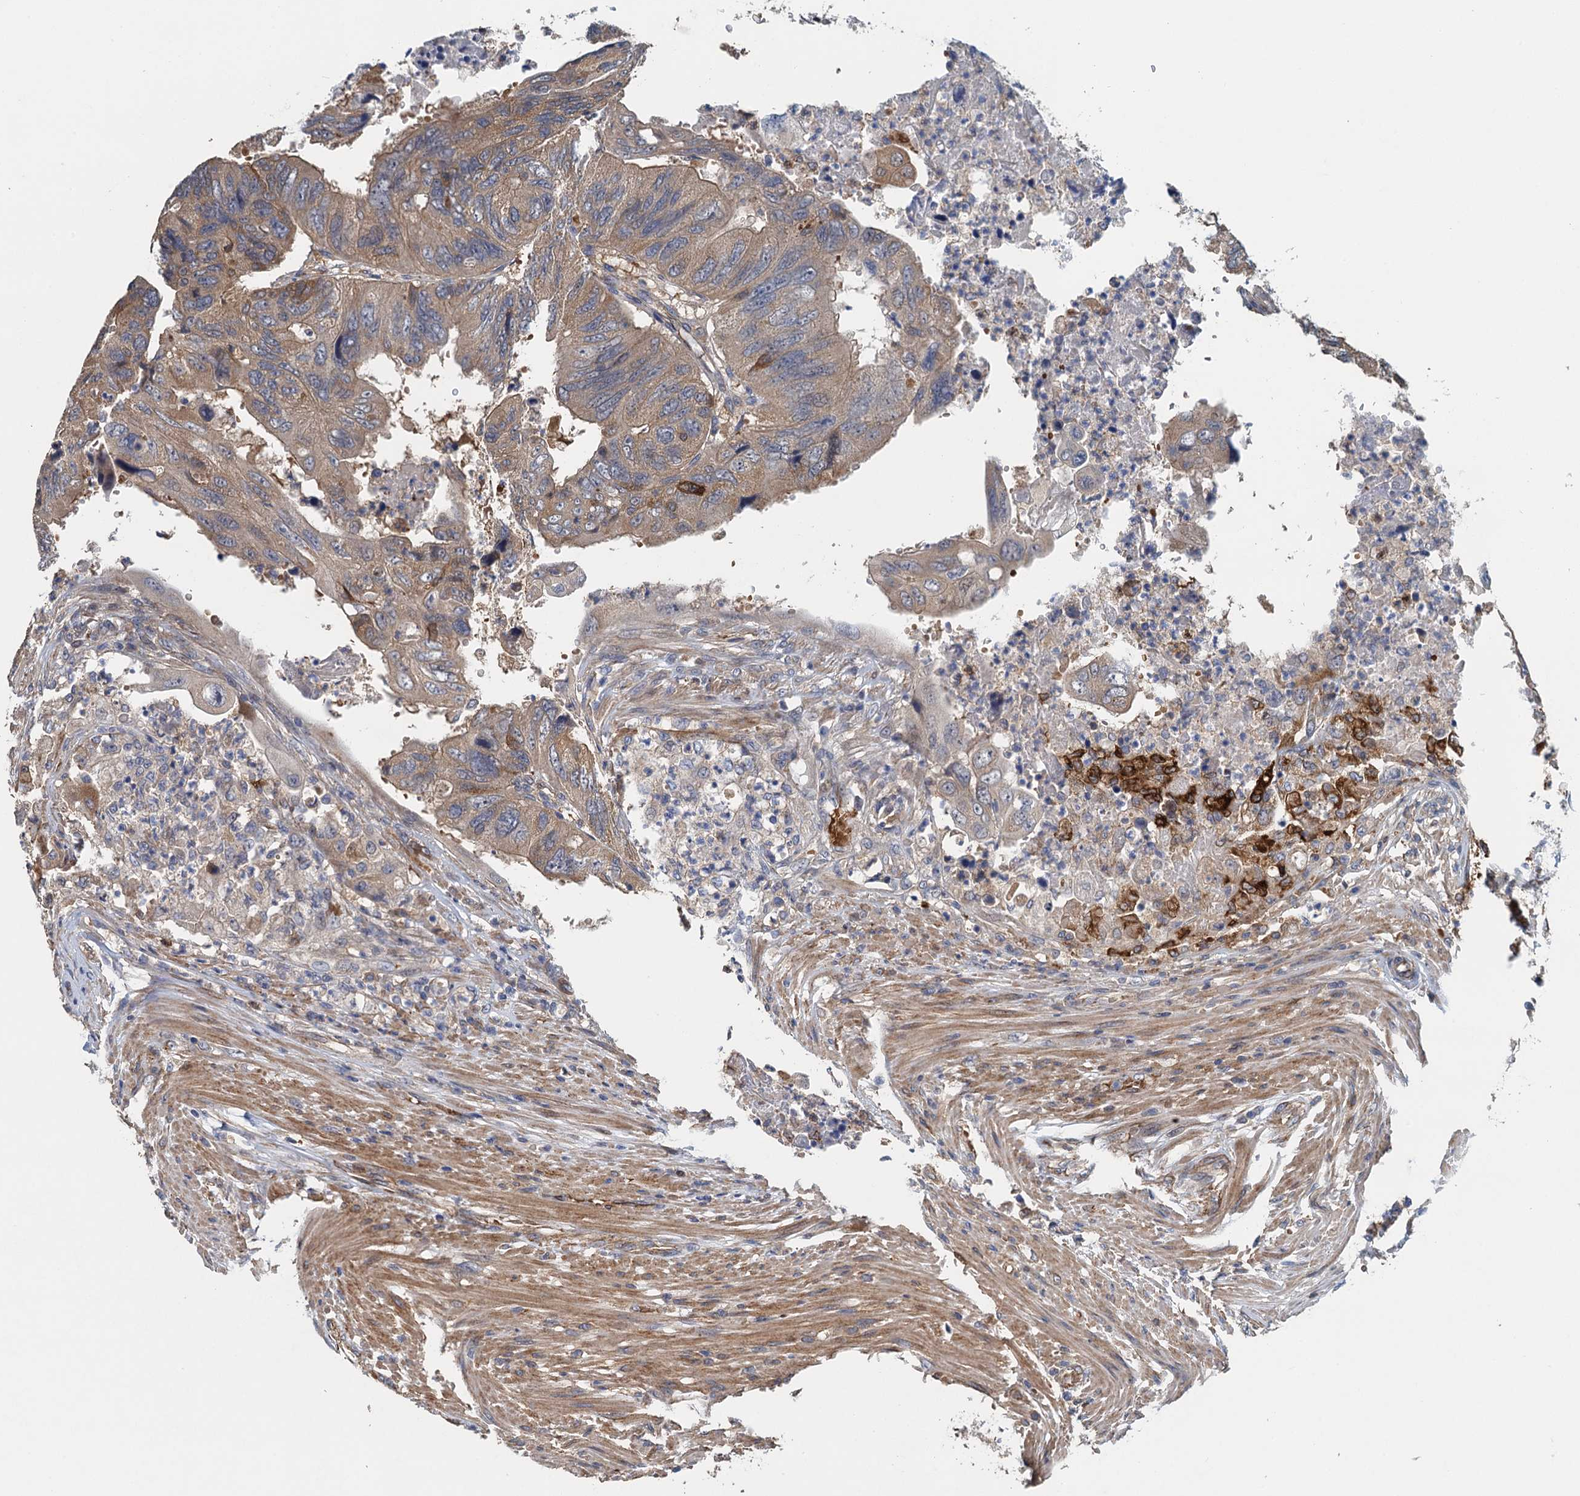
{"staining": {"intensity": "weak", "quantity": ">75%", "location": "cytoplasmic/membranous"}, "tissue": "colorectal cancer", "cell_type": "Tumor cells", "image_type": "cancer", "snomed": [{"axis": "morphology", "description": "Adenocarcinoma, NOS"}, {"axis": "topography", "description": "Rectum"}], "caption": "IHC staining of colorectal cancer, which reveals low levels of weak cytoplasmic/membranous positivity in approximately >75% of tumor cells indicating weak cytoplasmic/membranous protein expression. The staining was performed using DAB (3,3'-diaminobenzidine) (brown) for protein detection and nuclei were counterstained in hematoxylin (blue).", "gene": "RSAD2", "patient": {"sex": "male", "age": 63}}